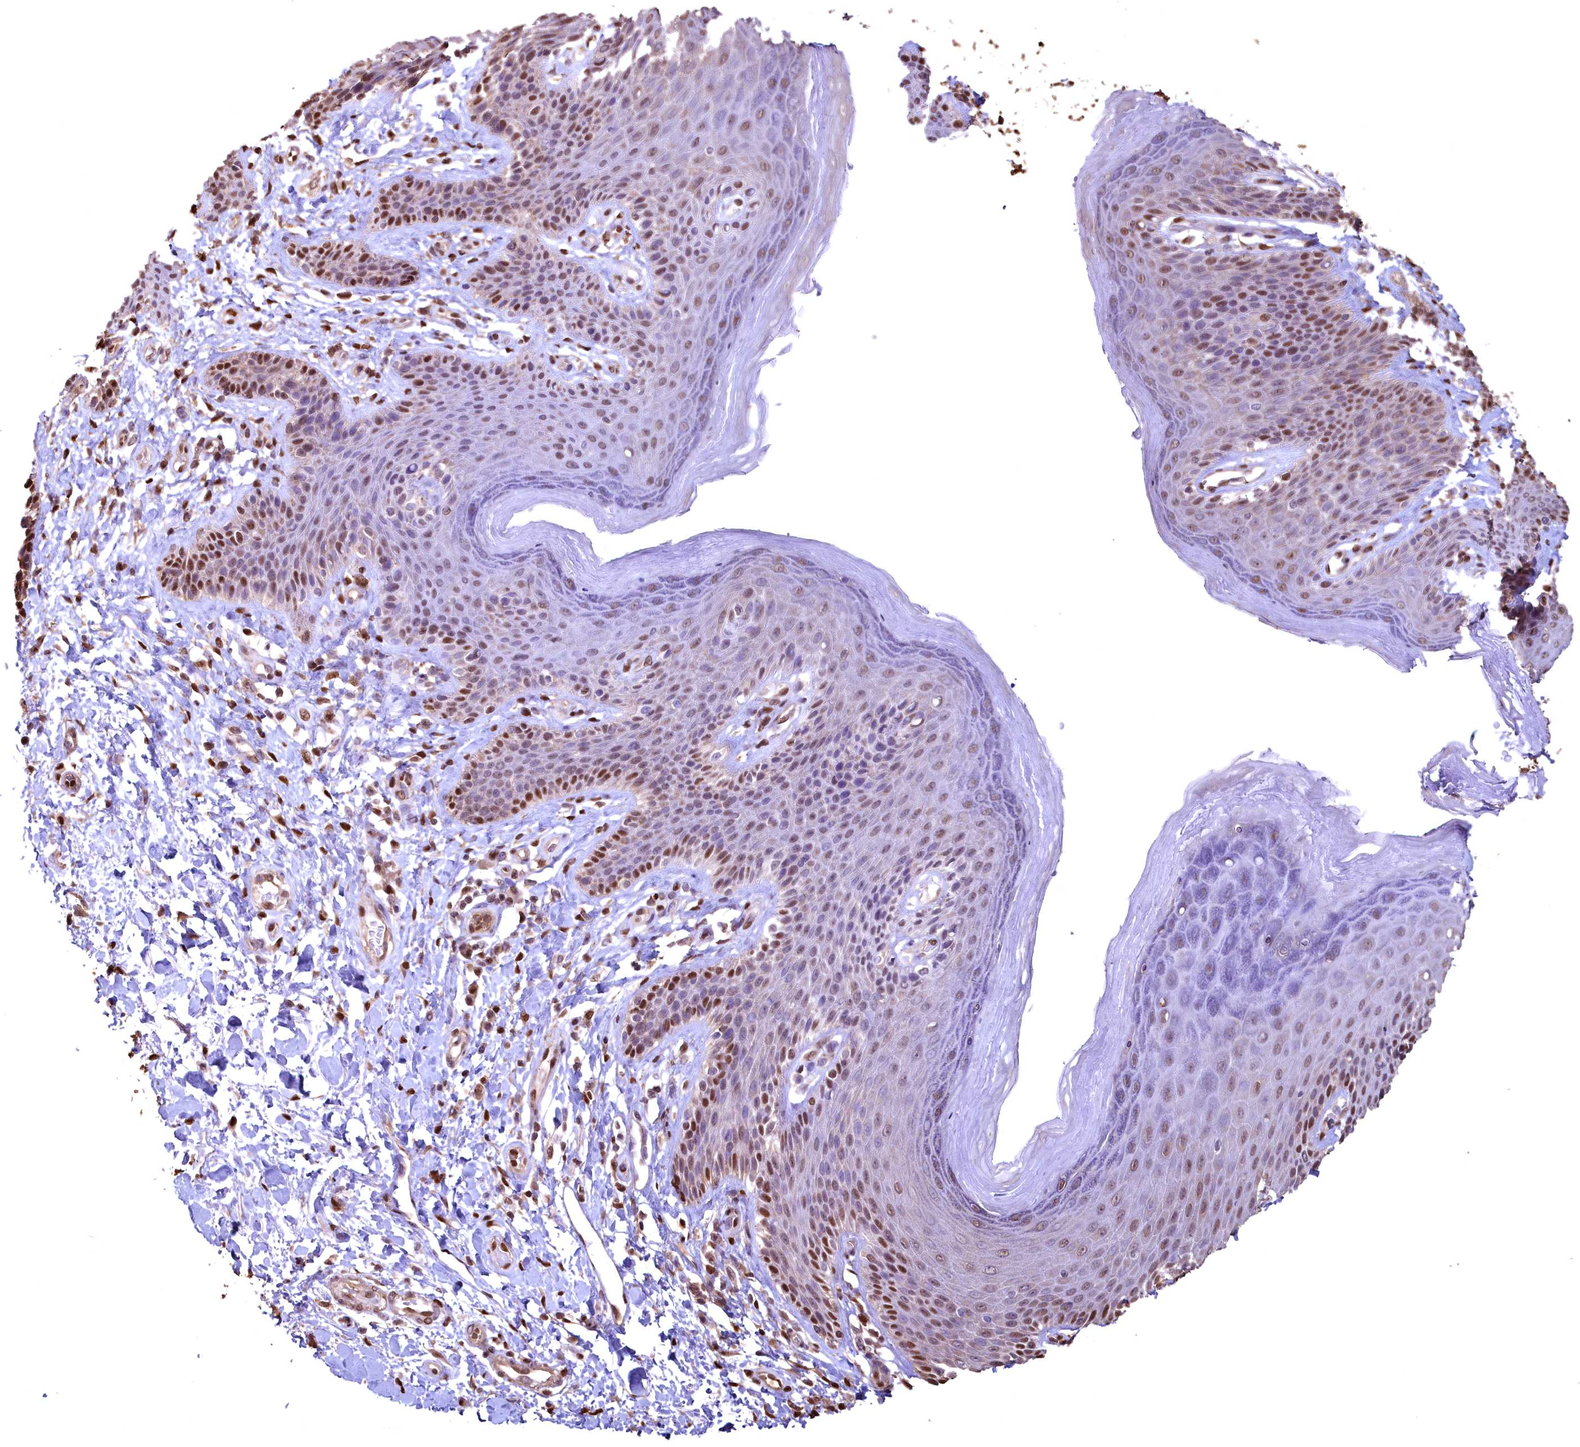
{"staining": {"intensity": "strong", "quantity": ">75%", "location": "nuclear"}, "tissue": "skin", "cell_type": "Epidermal cells", "image_type": "normal", "snomed": [{"axis": "morphology", "description": "Normal tissue, NOS"}, {"axis": "topography", "description": "Anal"}], "caption": "The immunohistochemical stain labels strong nuclear staining in epidermal cells of normal skin. (brown staining indicates protein expression, while blue staining denotes nuclei).", "gene": "GAPDH", "patient": {"sex": "female", "age": 89}}